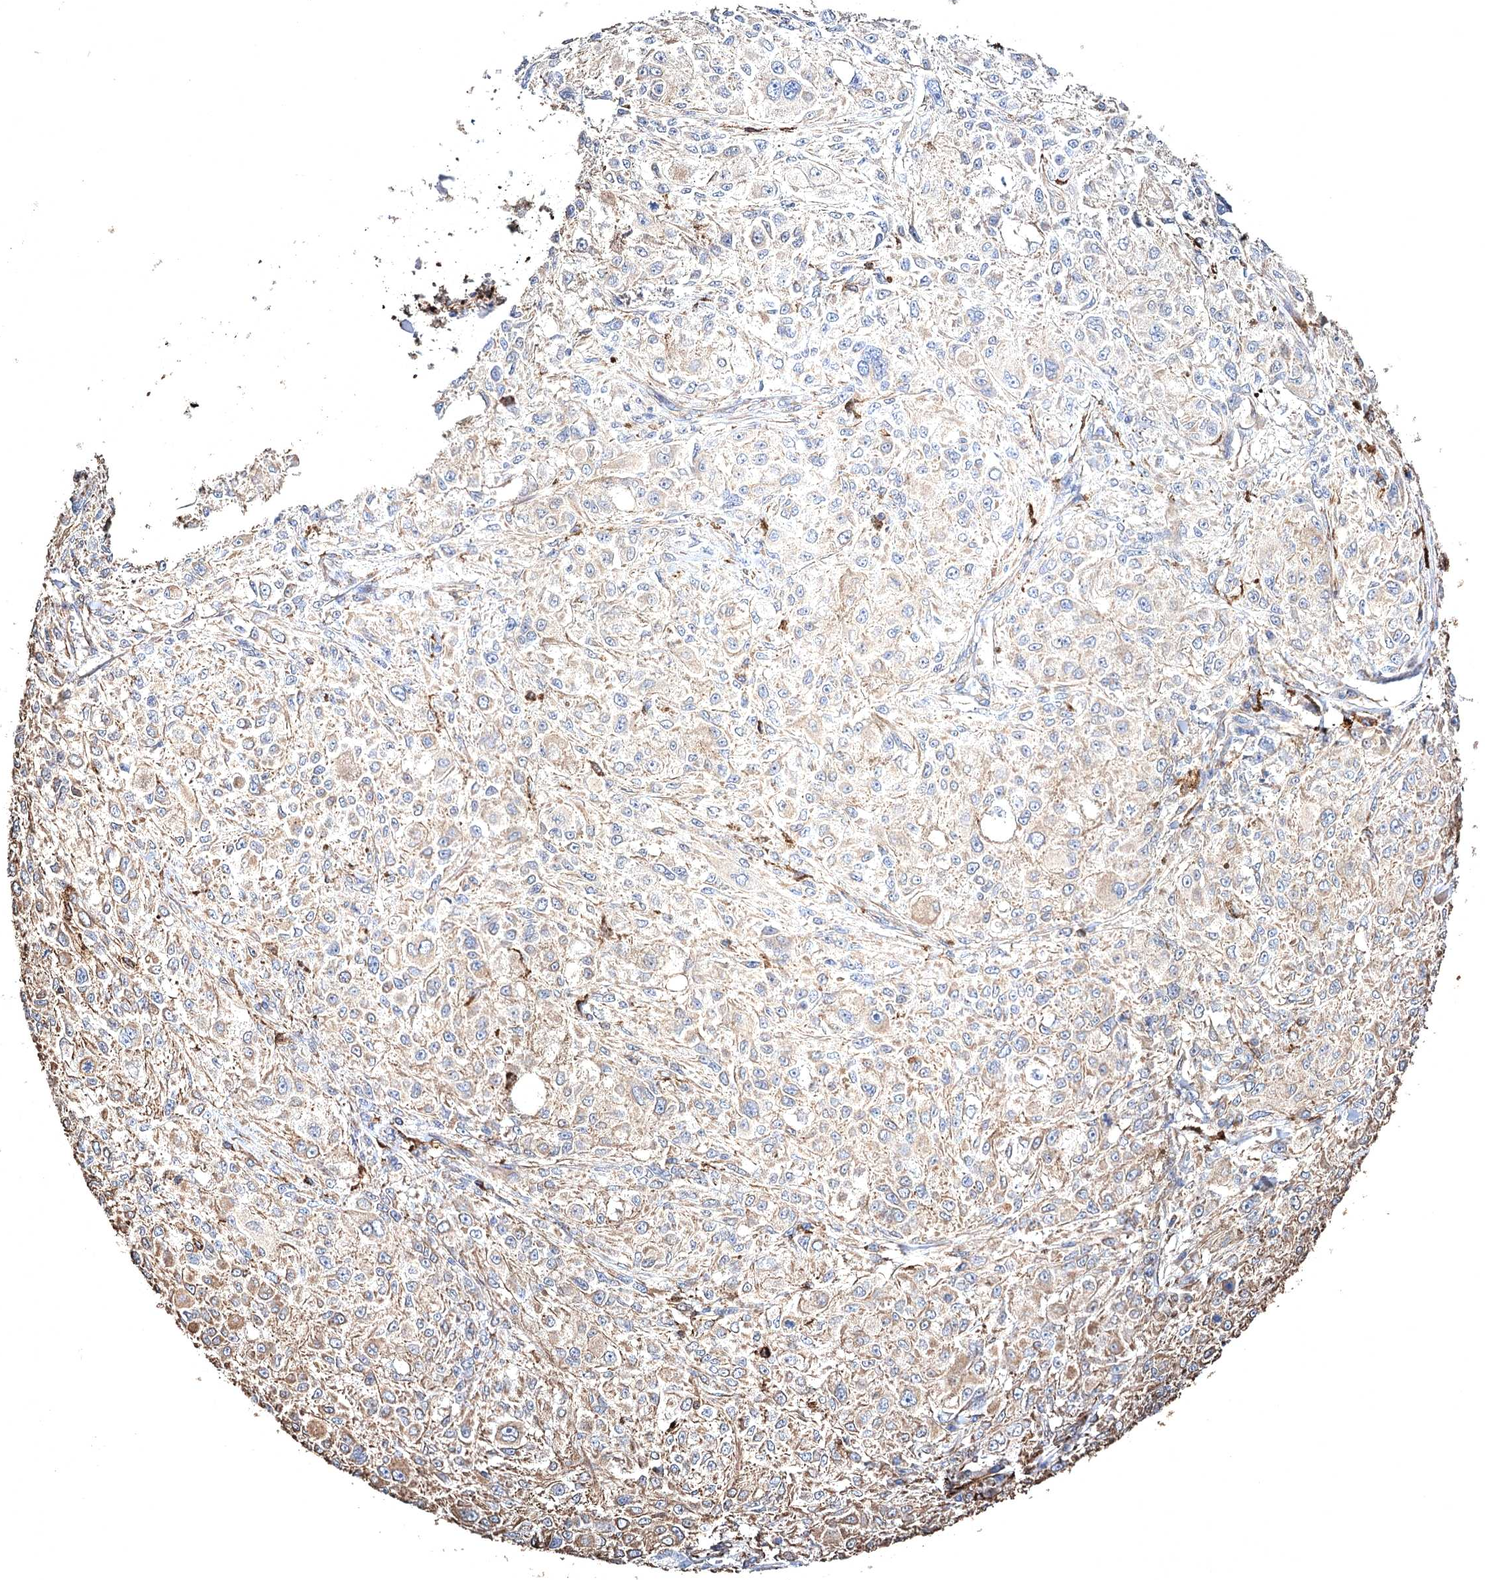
{"staining": {"intensity": "weak", "quantity": "25%-75%", "location": "cytoplasmic/membranous"}, "tissue": "melanoma", "cell_type": "Tumor cells", "image_type": "cancer", "snomed": [{"axis": "morphology", "description": "Necrosis, NOS"}, {"axis": "morphology", "description": "Malignant melanoma, NOS"}, {"axis": "topography", "description": "Skin"}], "caption": "DAB (3,3'-diaminobenzidine) immunohistochemical staining of melanoma shows weak cytoplasmic/membranous protein expression in approximately 25%-75% of tumor cells.", "gene": "CLEC4M", "patient": {"sex": "female", "age": 87}}